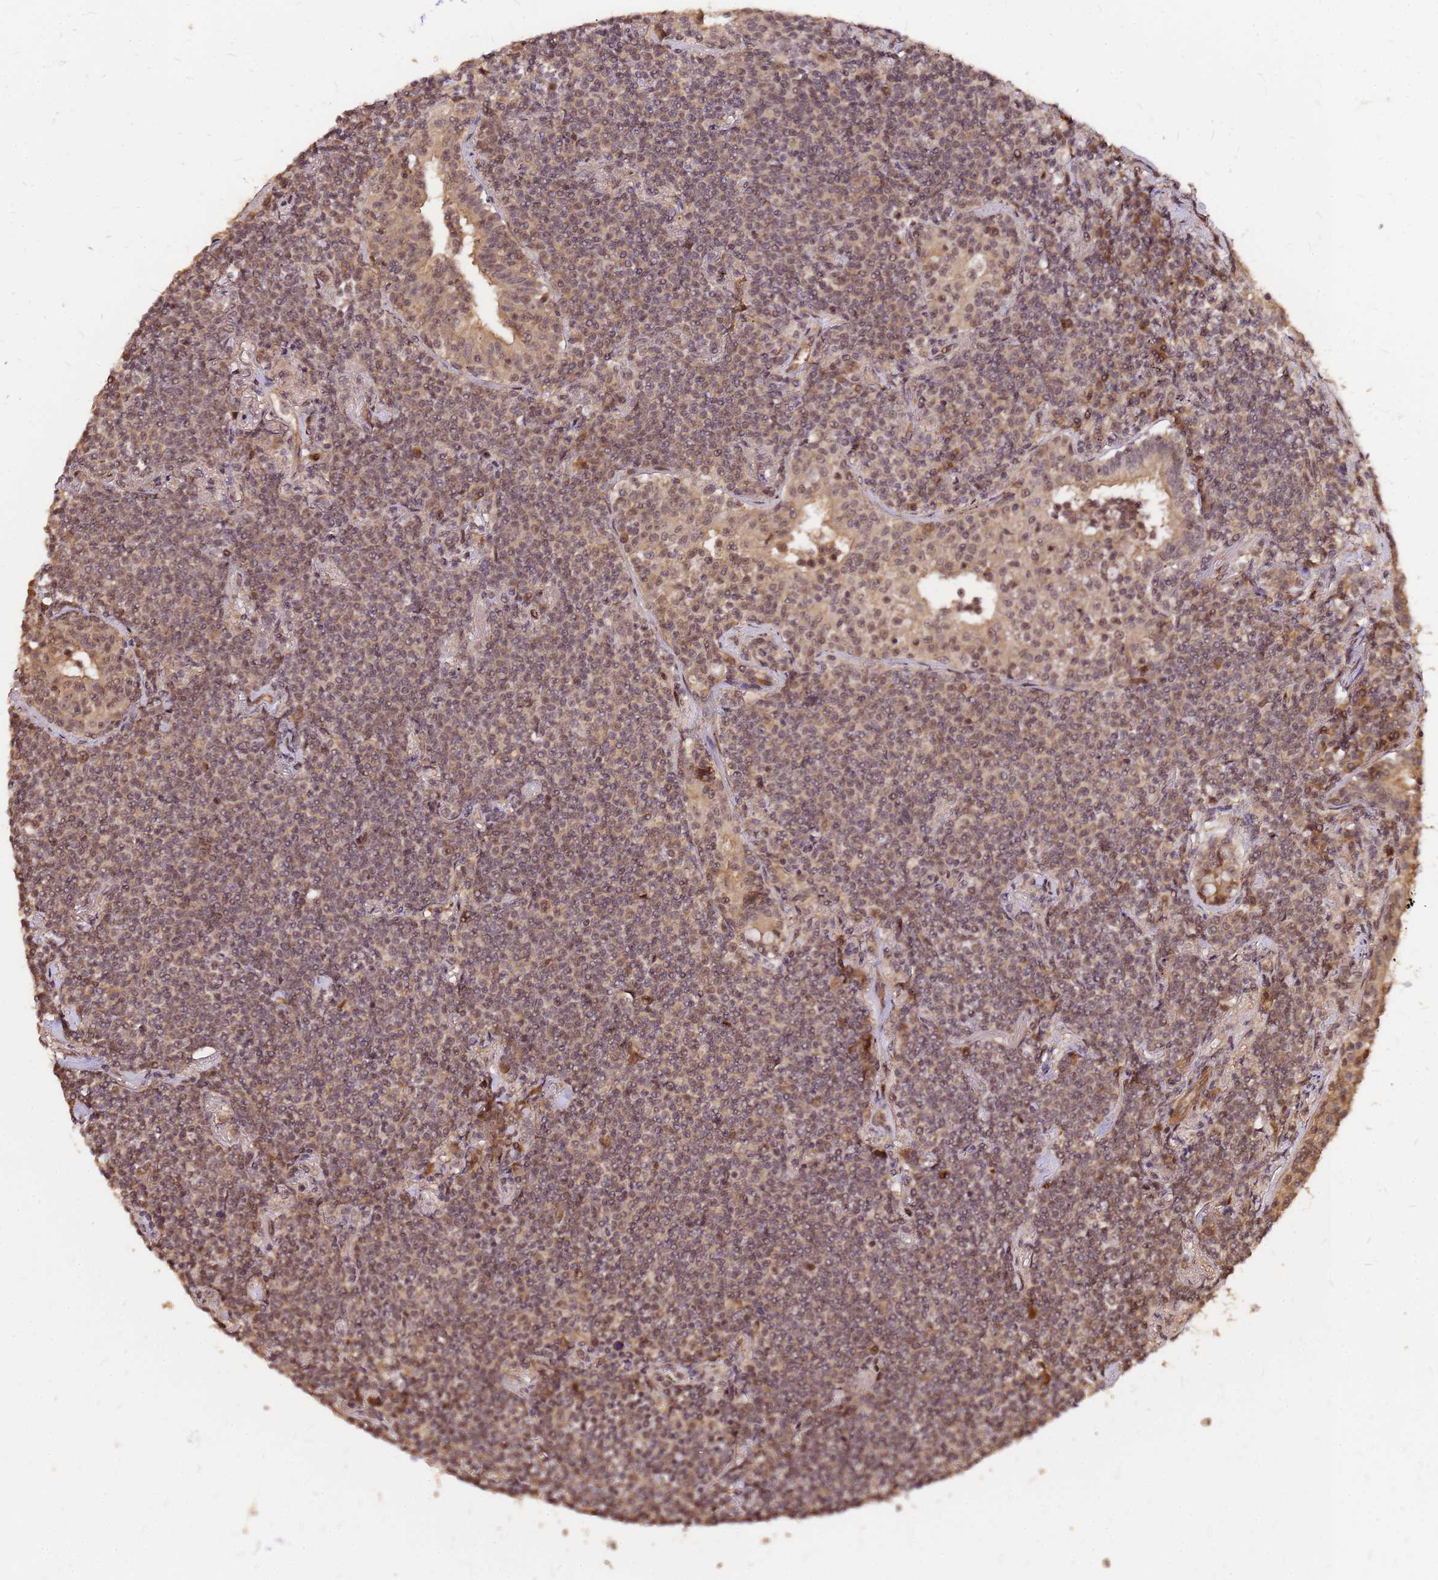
{"staining": {"intensity": "weak", "quantity": "25%-75%", "location": "cytoplasmic/membranous,nuclear"}, "tissue": "lymphoma", "cell_type": "Tumor cells", "image_type": "cancer", "snomed": [{"axis": "morphology", "description": "Malignant lymphoma, non-Hodgkin's type, Low grade"}, {"axis": "topography", "description": "Lung"}], "caption": "Human low-grade malignant lymphoma, non-Hodgkin's type stained for a protein (brown) reveals weak cytoplasmic/membranous and nuclear positive positivity in approximately 25%-75% of tumor cells.", "gene": "GPATCH8", "patient": {"sex": "female", "age": 71}}